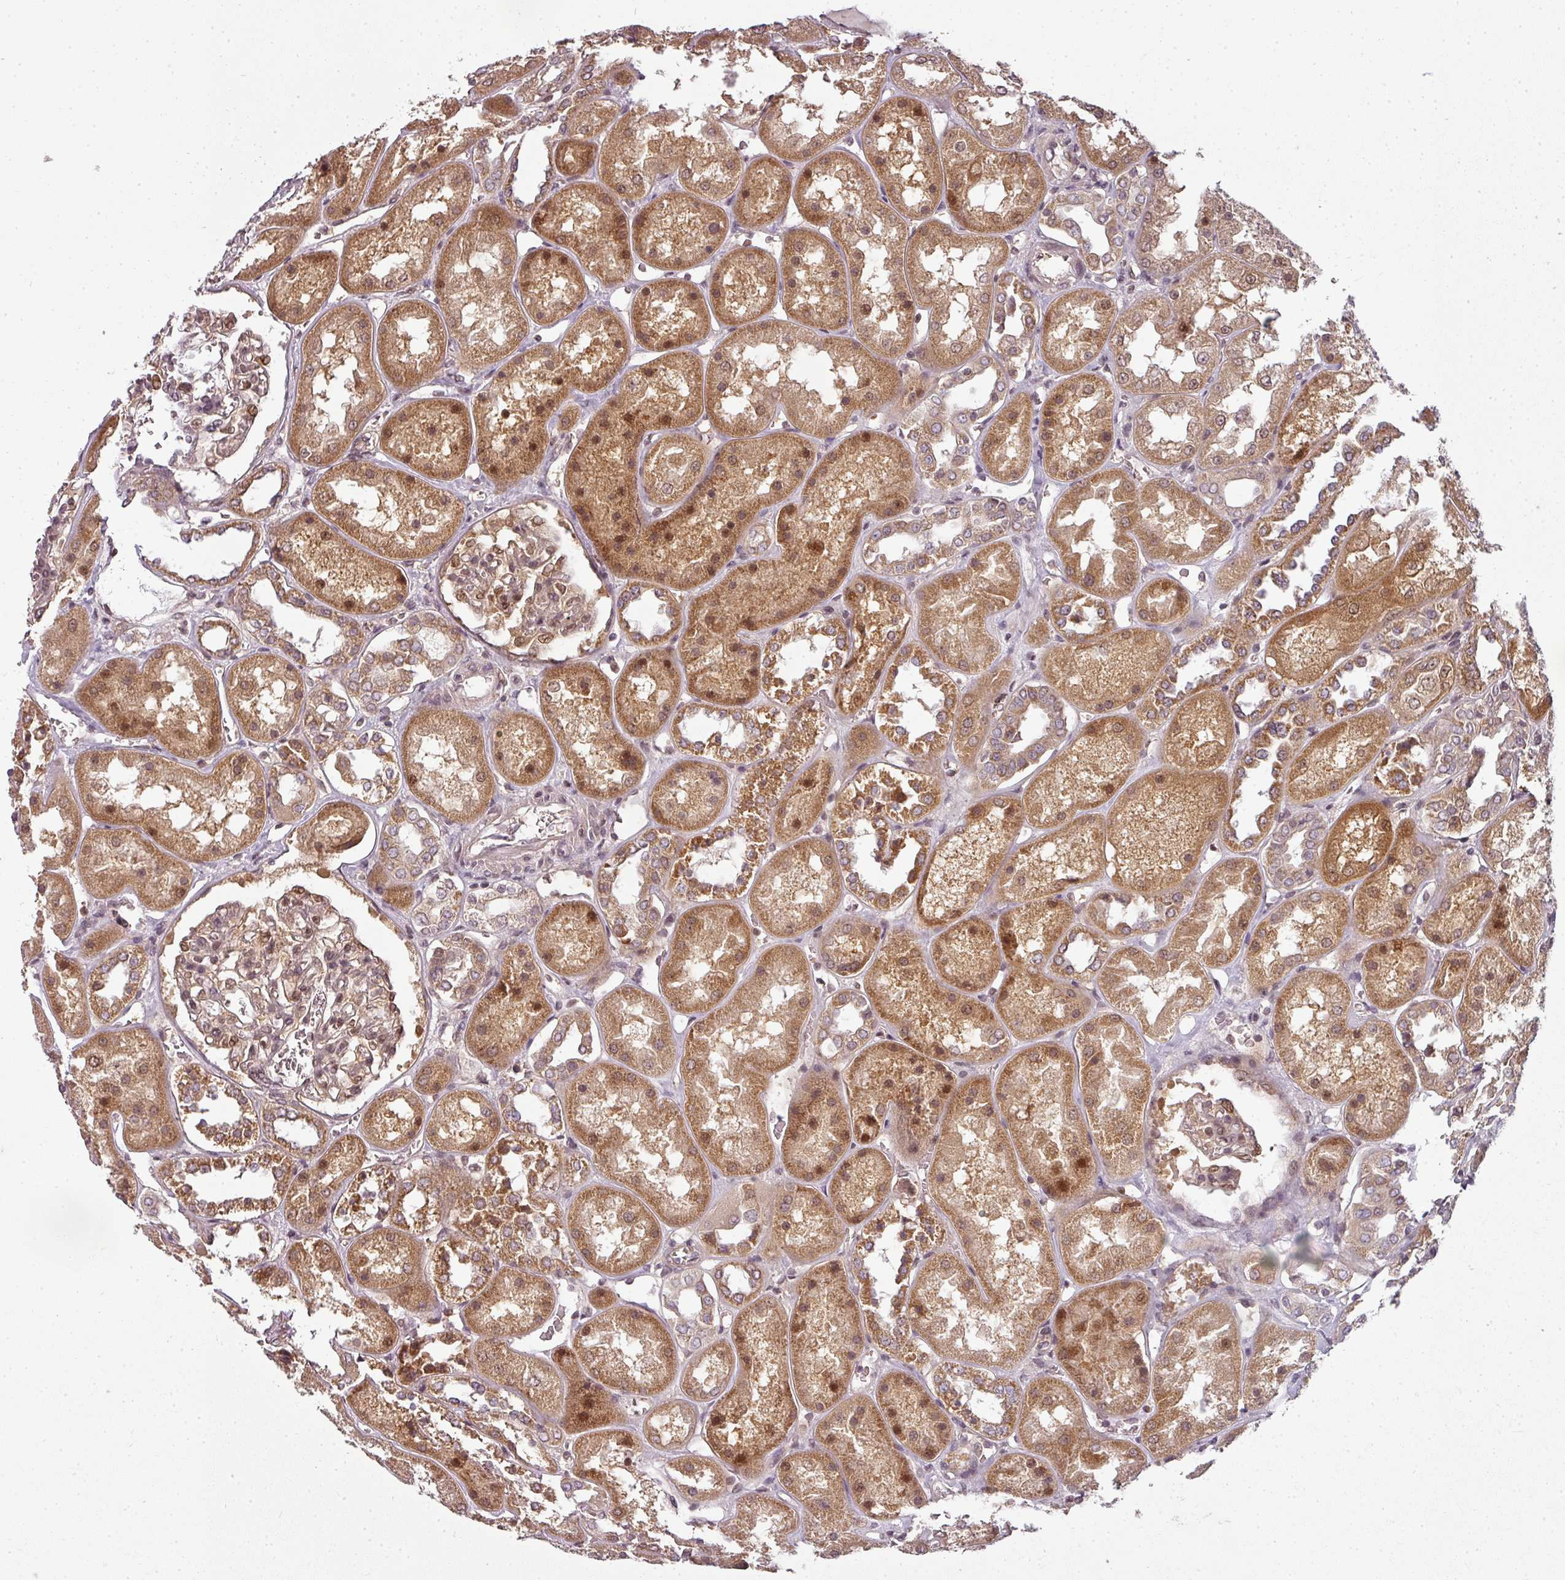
{"staining": {"intensity": "moderate", "quantity": "25%-75%", "location": "cytoplasmic/membranous,nuclear"}, "tissue": "kidney", "cell_type": "Cells in glomeruli", "image_type": "normal", "snomed": [{"axis": "morphology", "description": "Normal tissue, NOS"}, {"axis": "topography", "description": "Kidney"}], "caption": "IHC (DAB (3,3'-diaminobenzidine)) staining of benign human kidney shows moderate cytoplasmic/membranous,nuclear protein positivity in approximately 25%-75% of cells in glomeruli.", "gene": "CLIC1", "patient": {"sex": "male", "age": 70}}